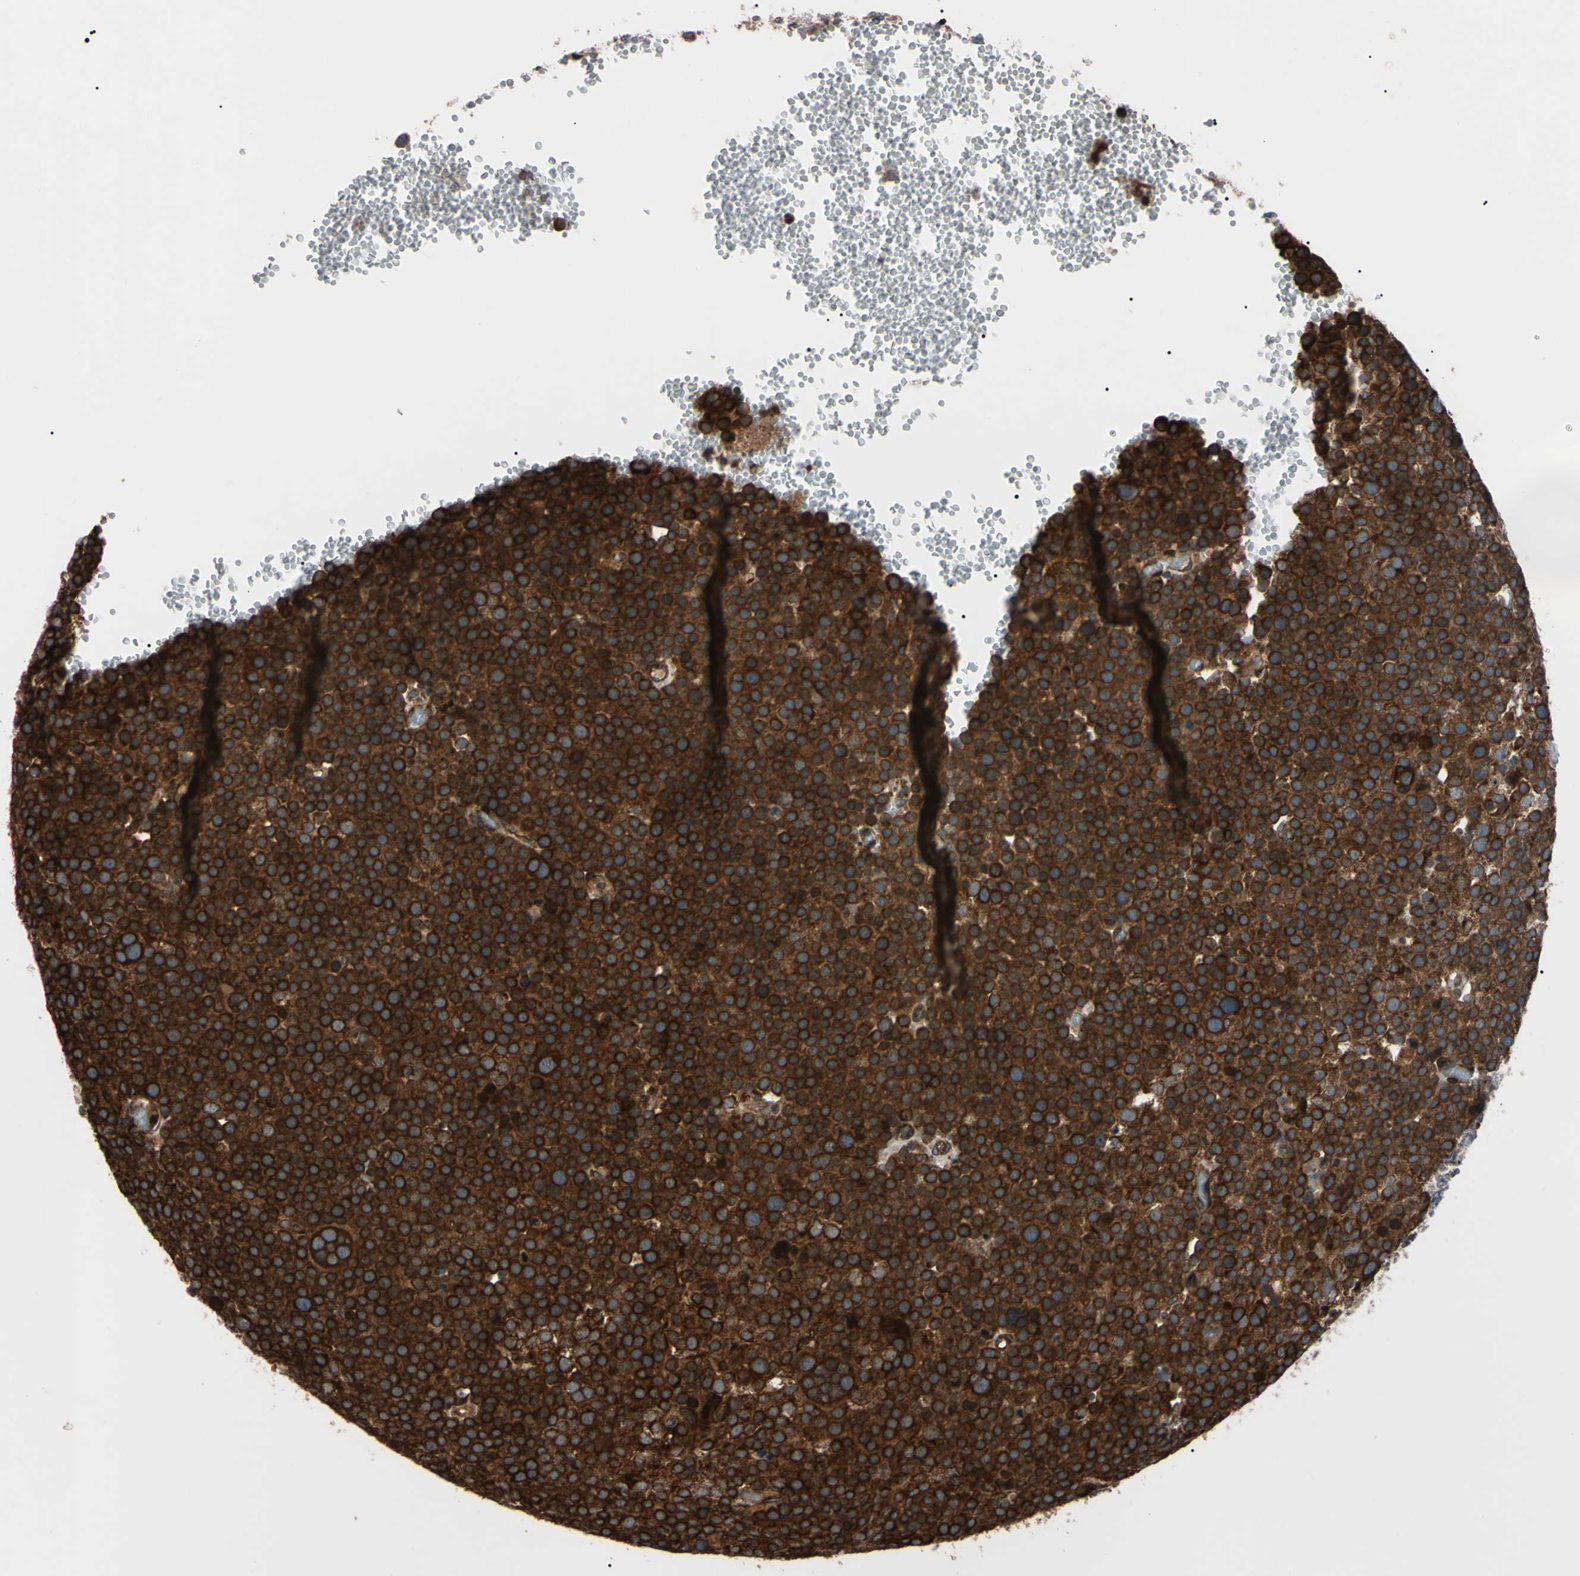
{"staining": {"intensity": "strong", "quantity": ">75%", "location": "cytoplasmic/membranous"}, "tissue": "testis cancer", "cell_type": "Tumor cells", "image_type": "cancer", "snomed": [{"axis": "morphology", "description": "Seminoma, NOS"}, {"axis": "topography", "description": "Testis"}], "caption": "Immunohistochemical staining of human testis seminoma demonstrates high levels of strong cytoplasmic/membranous staining in about >75% of tumor cells. Immunohistochemistry stains the protein of interest in brown and the nuclei are stained blue.", "gene": "GUCY1B1", "patient": {"sex": "male", "age": 71}}